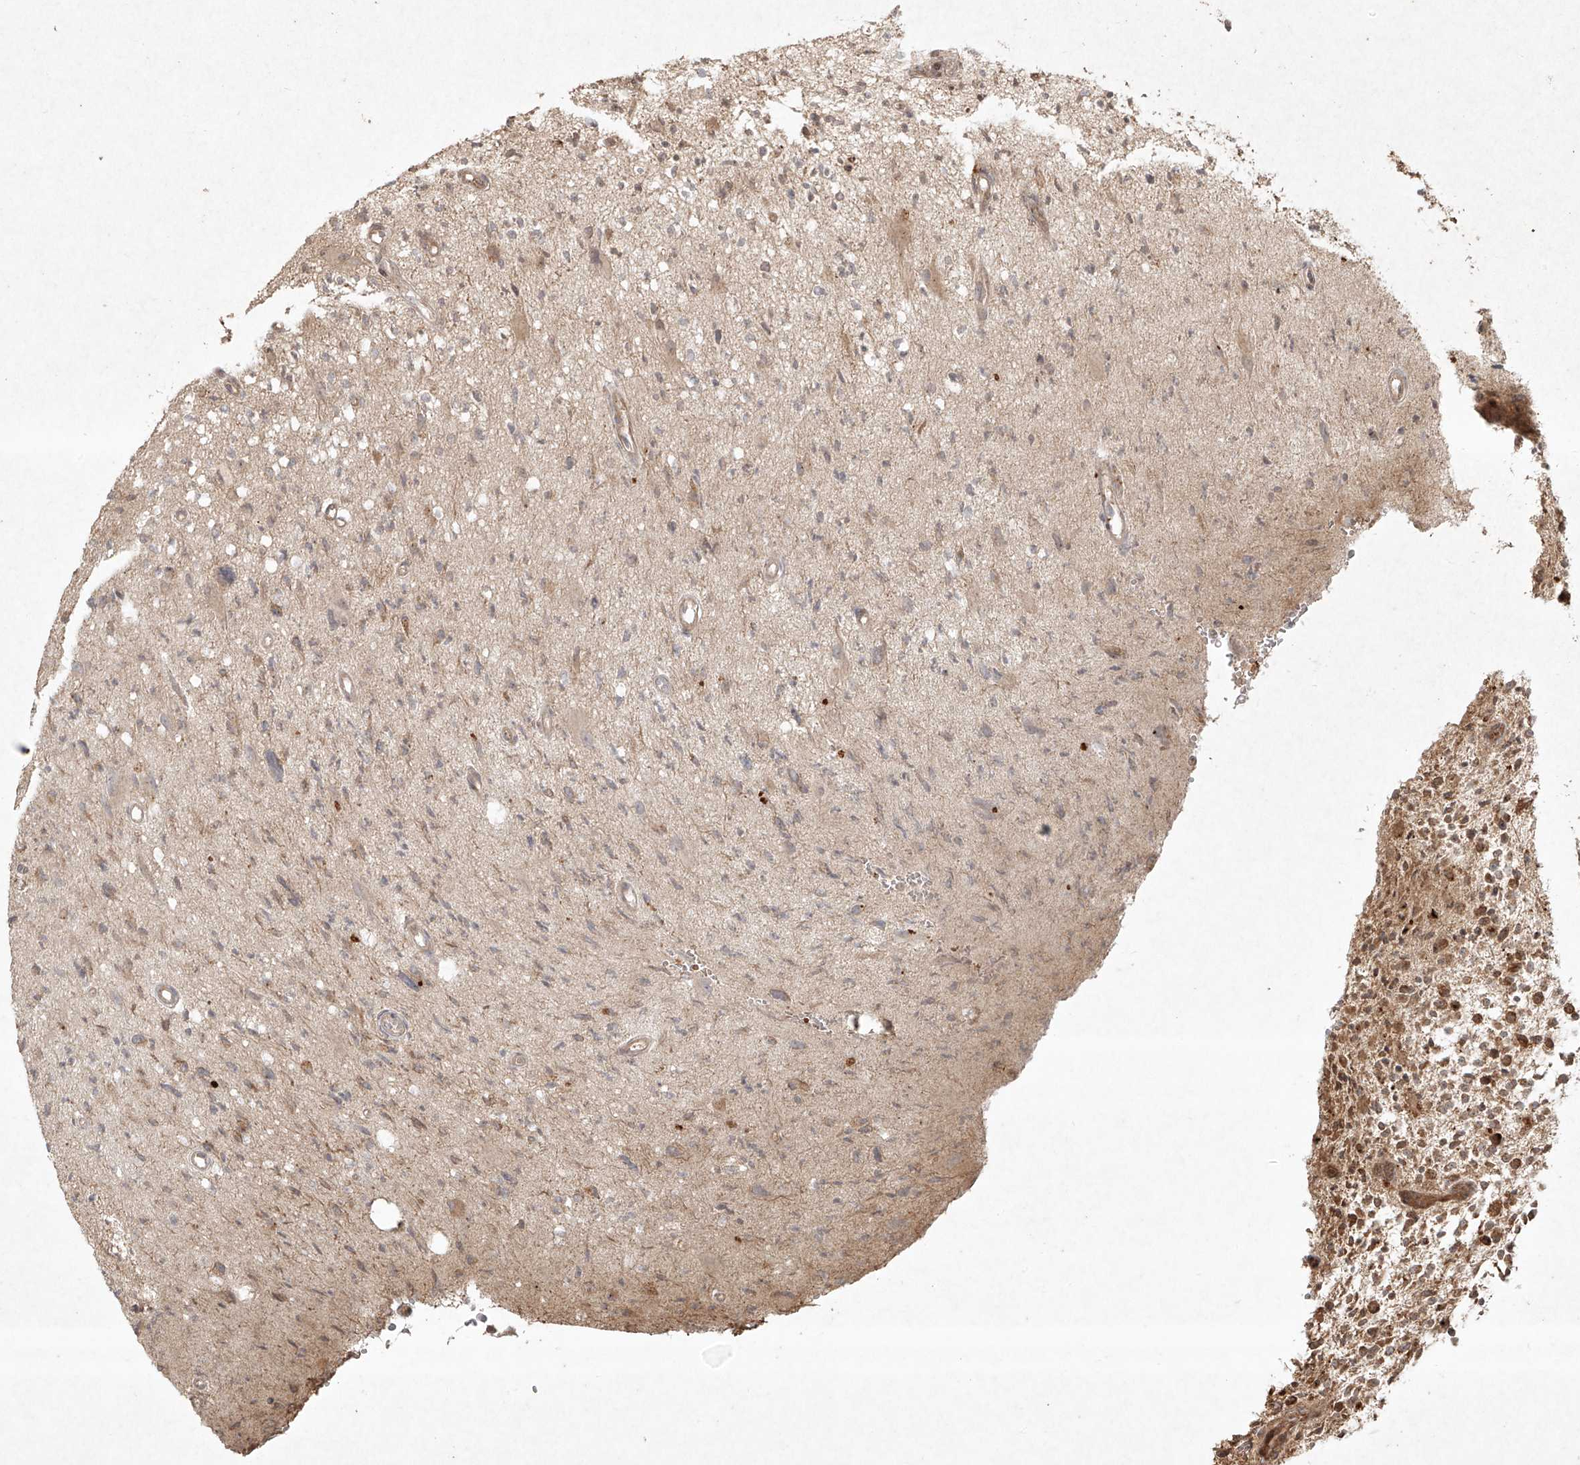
{"staining": {"intensity": "moderate", "quantity": "25%-75%", "location": "cytoplasmic/membranous"}, "tissue": "glioma", "cell_type": "Tumor cells", "image_type": "cancer", "snomed": [{"axis": "morphology", "description": "Glioma, malignant, High grade"}, {"axis": "topography", "description": "Brain"}], "caption": "Glioma tissue demonstrates moderate cytoplasmic/membranous staining in about 25%-75% of tumor cells, visualized by immunohistochemistry.", "gene": "CYYR1", "patient": {"sex": "male", "age": 48}}